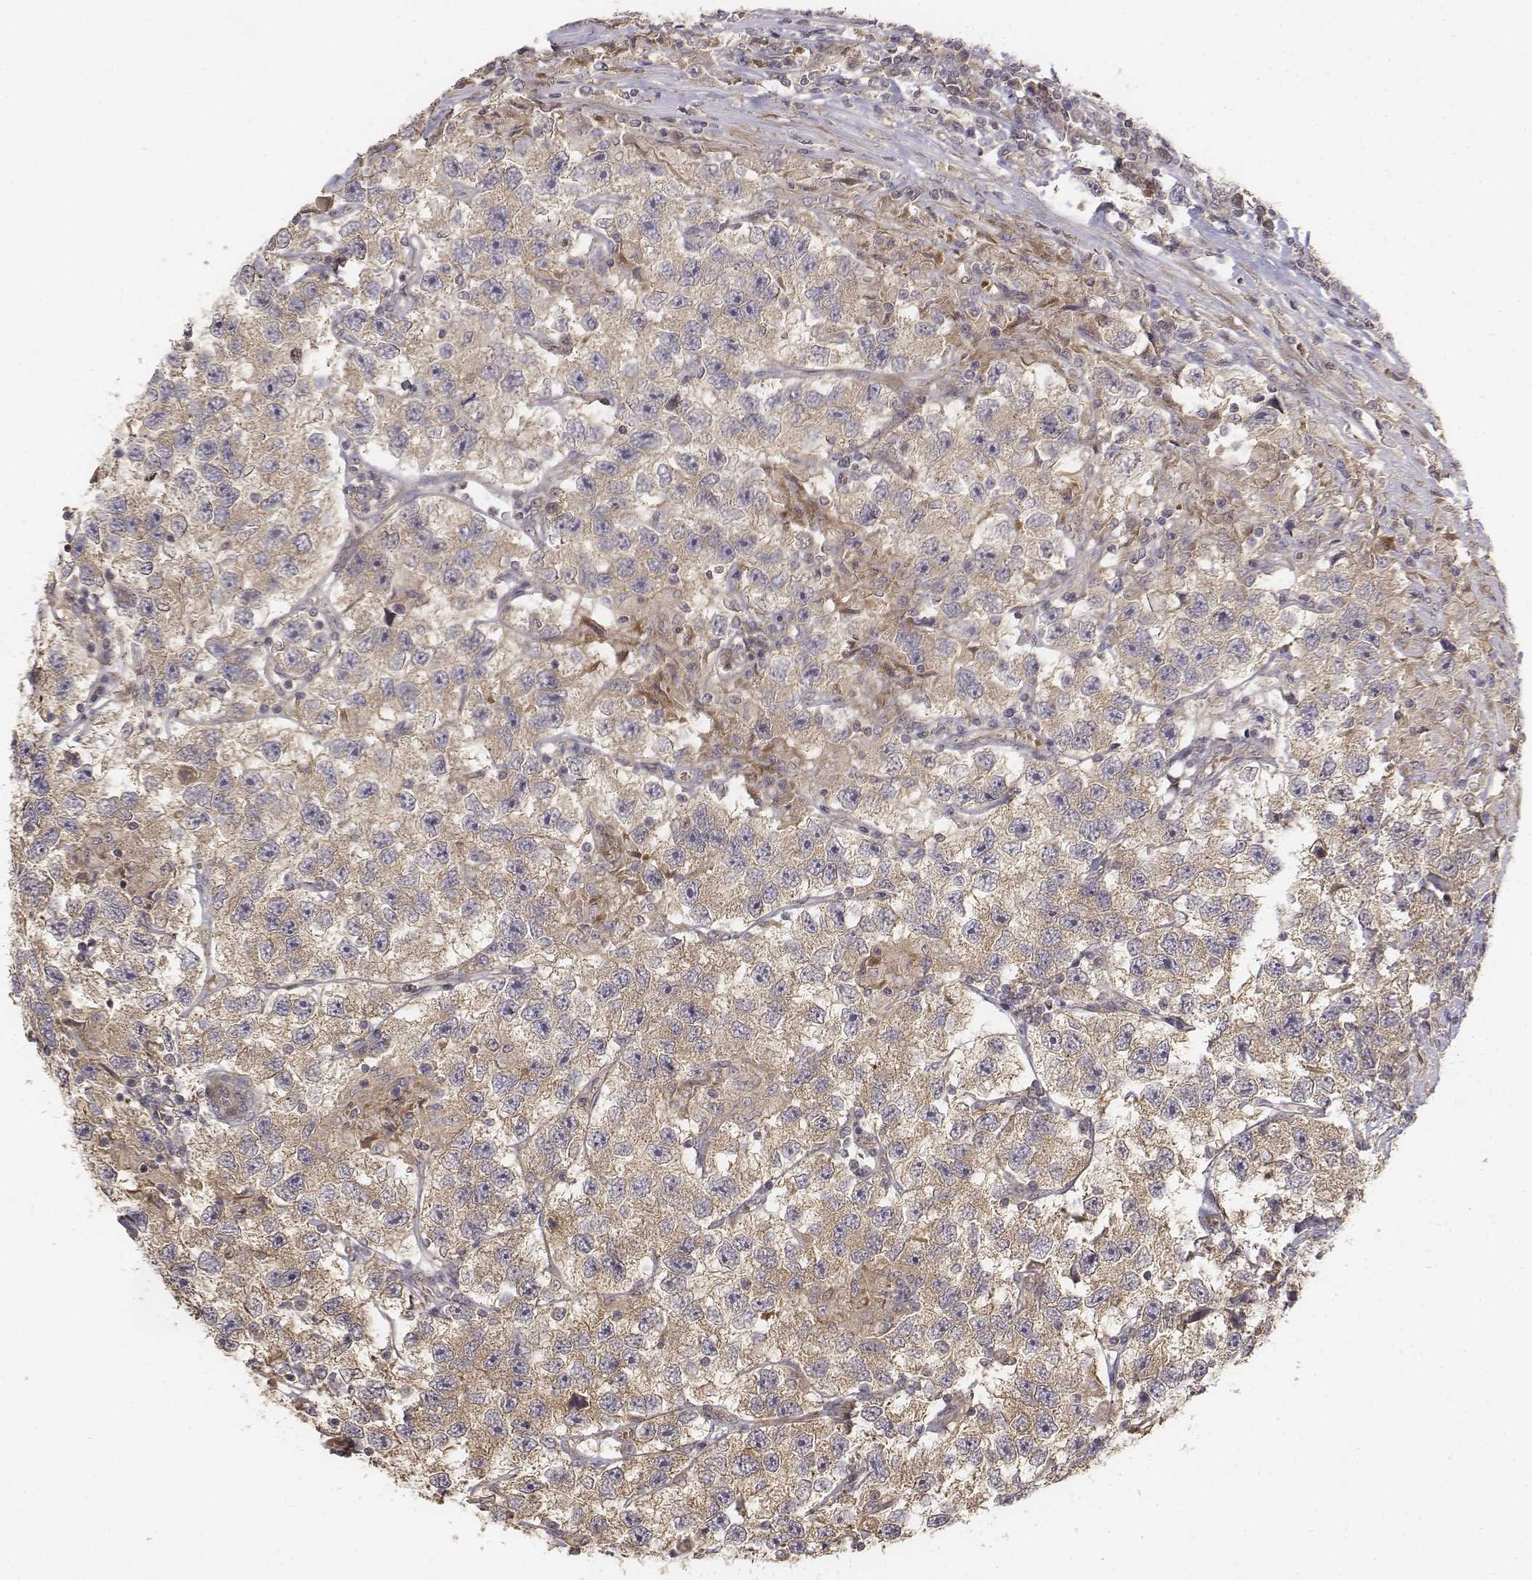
{"staining": {"intensity": "weak", "quantity": ">75%", "location": "cytoplasmic/membranous"}, "tissue": "testis cancer", "cell_type": "Tumor cells", "image_type": "cancer", "snomed": [{"axis": "morphology", "description": "Seminoma, NOS"}, {"axis": "topography", "description": "Testis"}], "caption": "IHC photomicrograph of neoplastic tissue: seminoma (testis) stained using immunohistochemistry (IHC) demonstrates low levels of weak protein expression localized specifically in the cytoplasmic/membranous of tumor cells, appearing as a cytoplasmic/membranous brown color.", "gene": "FBXO21", "patient": {"sex": "male", "age": 26}}